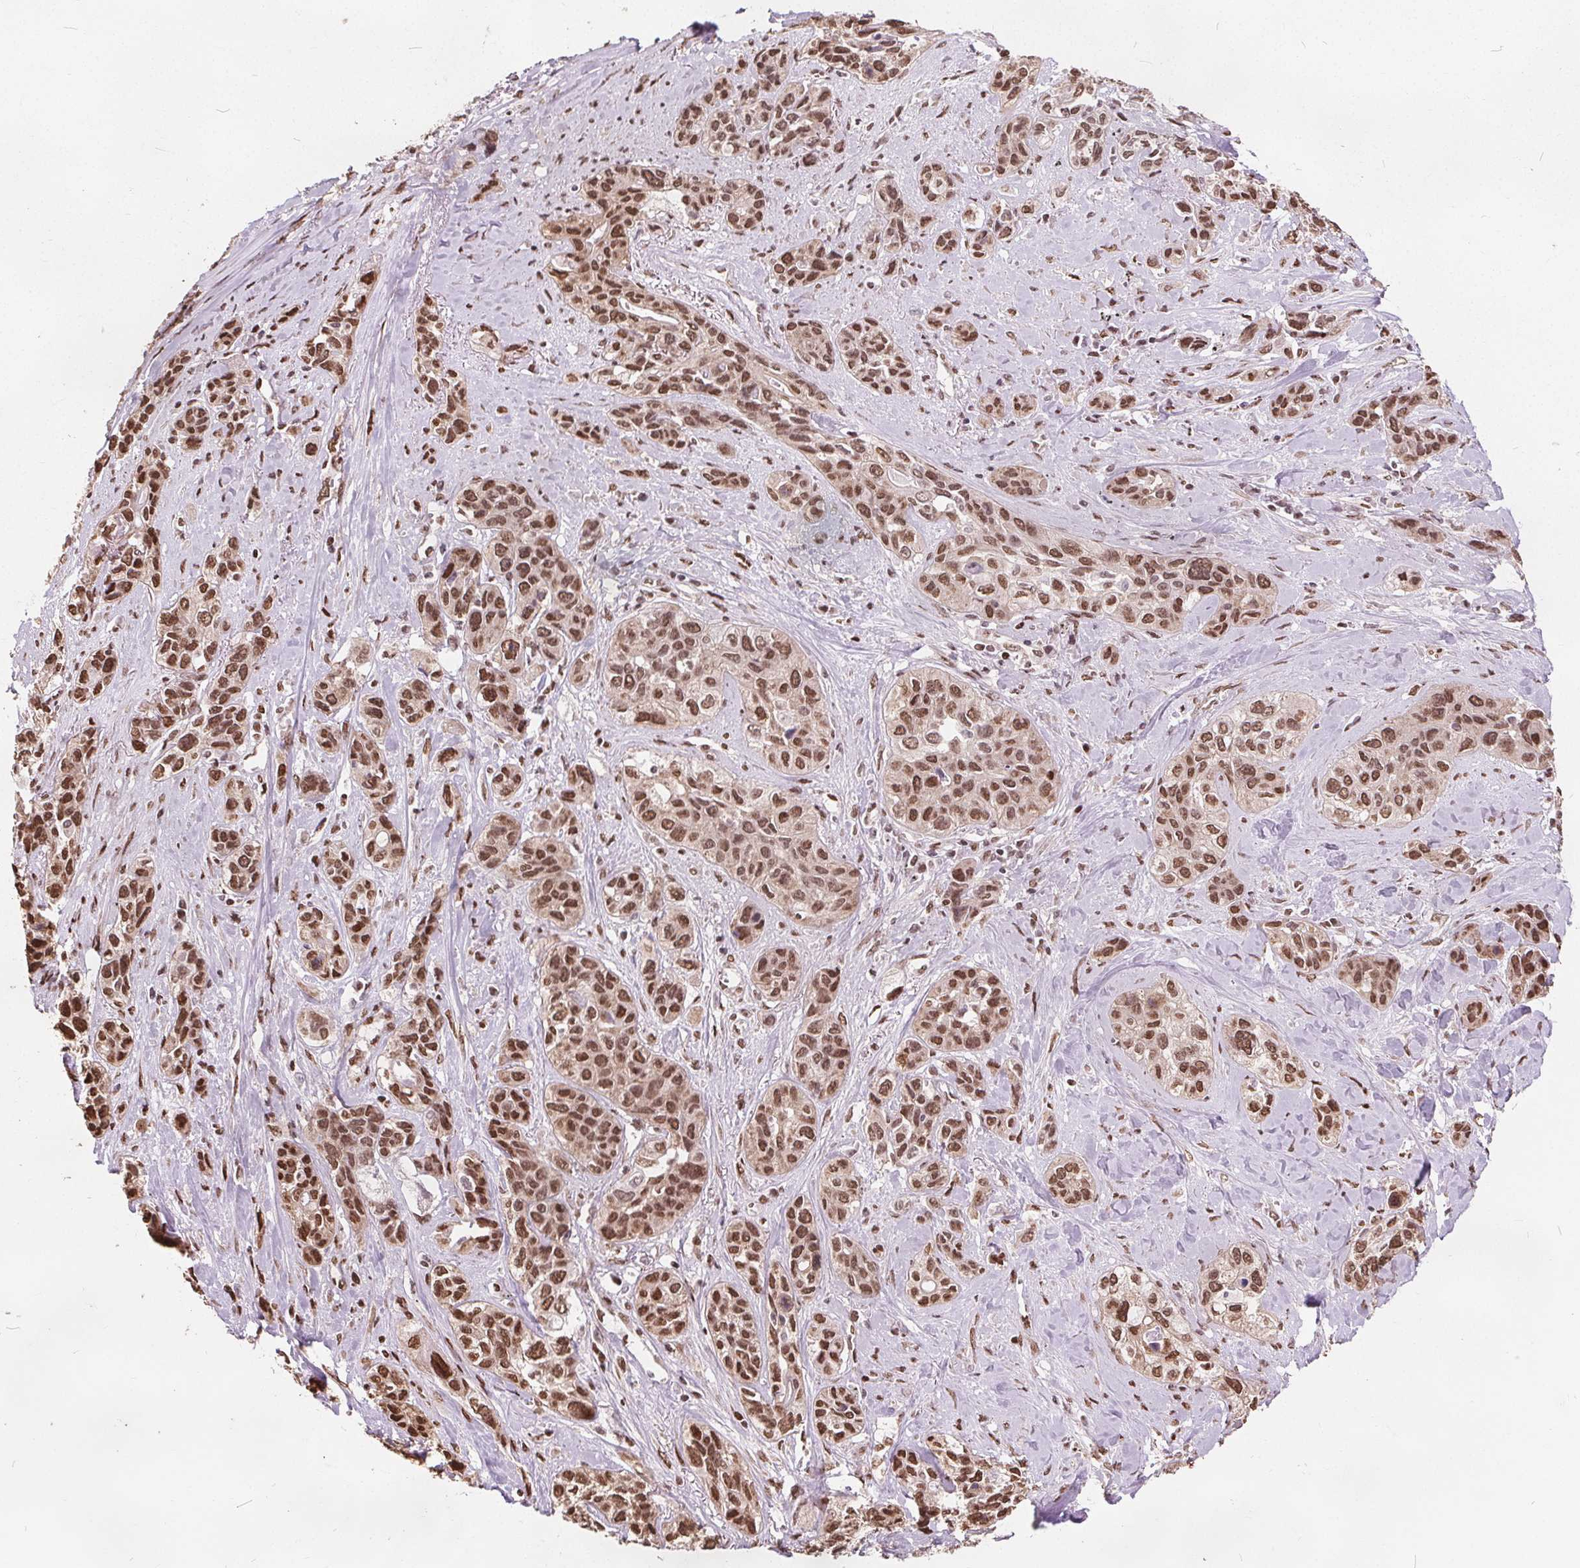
{"staining": {"intensity": "moderate", "quantity": ">75%", "location": "nuclear"}, "tissue": "lung cancer", "cell_type": "Tumor cells", "image_type": "cancer", "snomed": [{"axis": "morphology", "description": "Squamous cell carcinoma, NOS"}, {"axis": "topography", "description": "Lung"}], "caption": "Tumor cells reveal medium levels of moderate nuclear positivity in about >75% of cells in human lung cancer. (DAB = brown stain, brightfield microscopy at high magnification).", "gene": "ISLR2", "patient": {"sex": "female", "age": 70}}